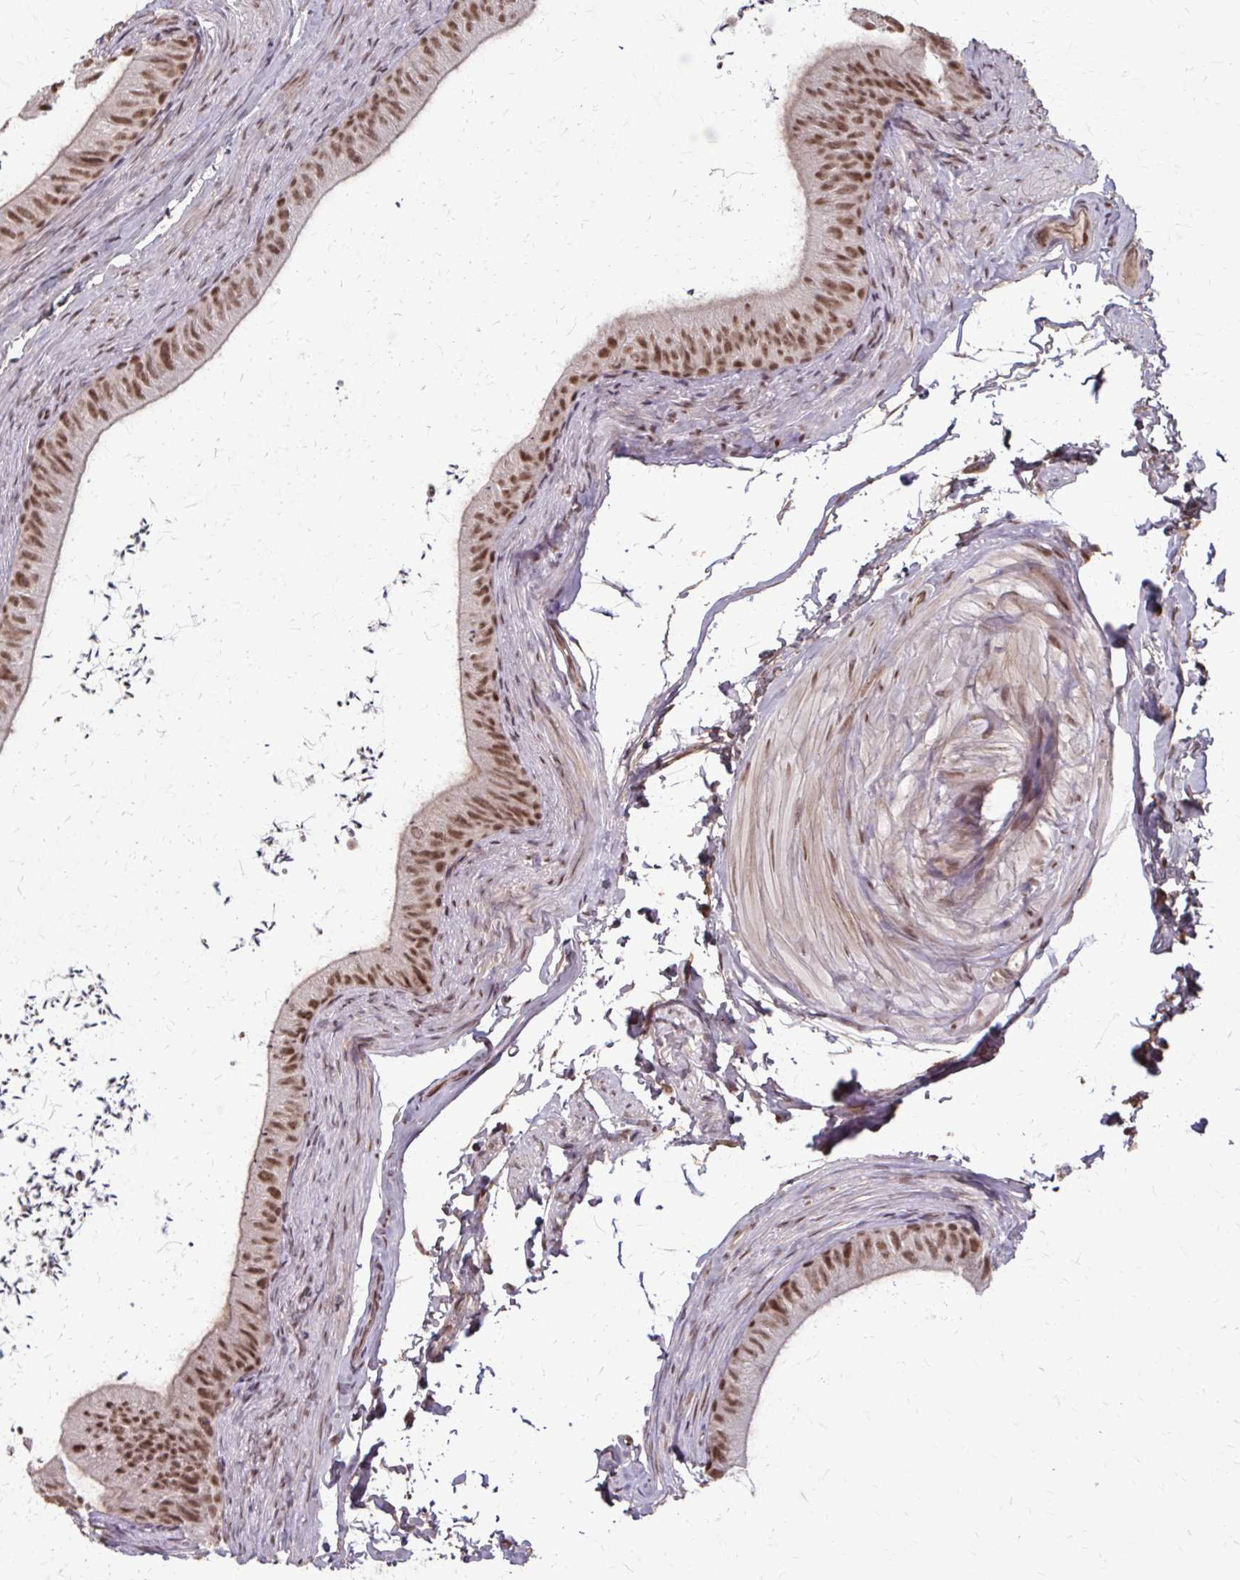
{"staining": {"intensity": "moderate", "quantity": ">75%", "location": "nuclear"}, "tissue": "epididymis", "cell_type": "Glandular cells", "image_type": "normal", "snomed": [{"axis": "morphology", "description": "Normal tissue, NOS"}, {"axis": "topography", "description": "Epididymis, spermatic cord, NOS"}, {"axis": "topography", "description": "Epididymis"}, {"axis": "topography", "description": "Peripheral nerve tissue"}], "caption": "A high-resolution histopathology image shows immunohistochemistry (IHC) staining of unremarkable epididymis, which demonstrates moderate nuclear expression in about >75% of glandular cells.", "gene": "SS18", "patient": {"sex": "male", "age": 29}}